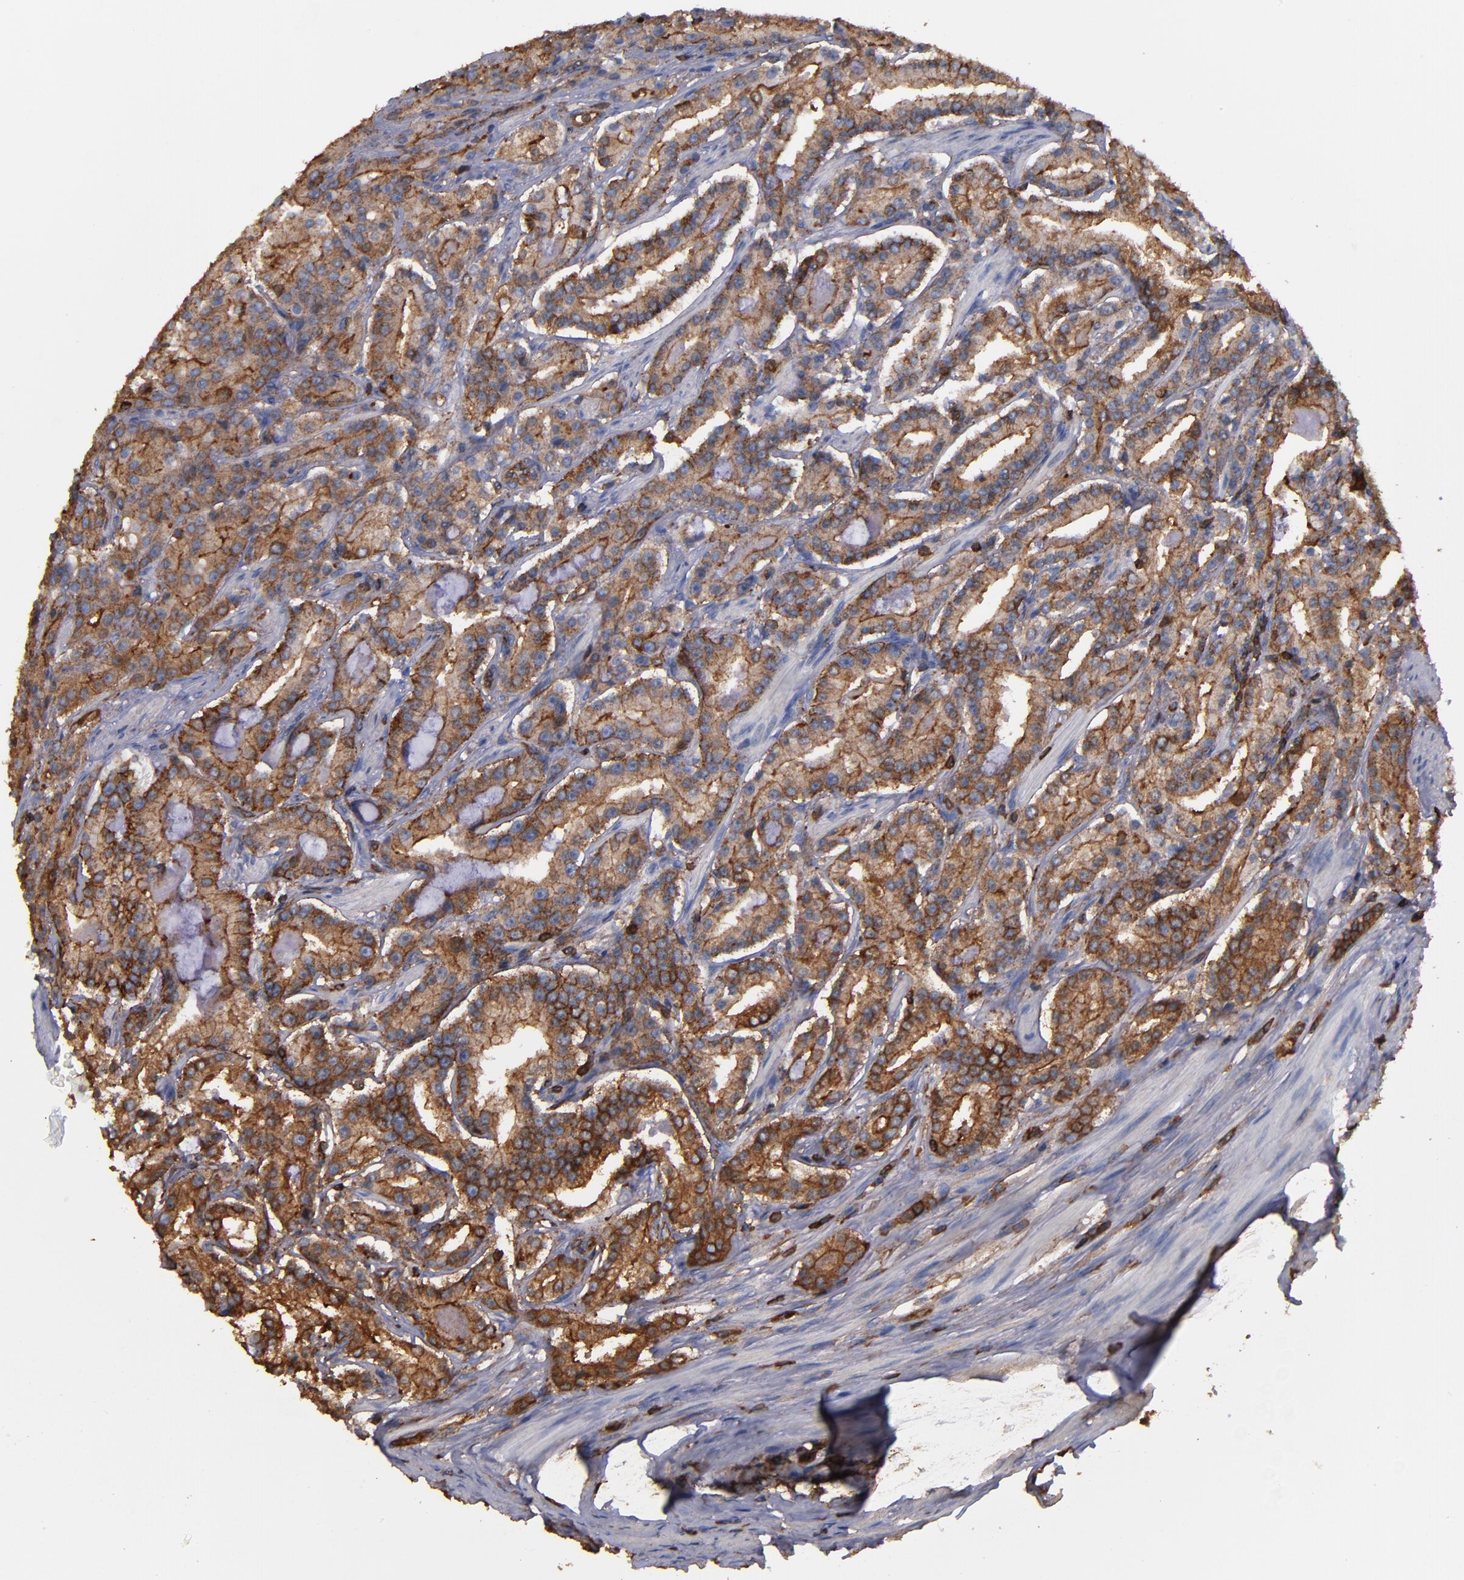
{"staining": {"intensity": "moderate", "quantity": ">75%", "location": "cytoplasmic/membranous"}, "tissue": "prostate cancer", "cell_type": "Tumor cells", "image_type": "cancer", "snomed": [{"axis": "morphology", "description": "Adenocarcinoma, Medium grade"}, {"axis": "topography", "description": "Prostate"}], "caption": "Immunohistochemical staining of prostate cancer (medium-grade adenocarcinoma) shows medium levels of moderate cytoplasmic/membranous protein positivity in approximately >75% of tumor cells.", "gene": "ACTN4", "patient": {"sex": "male", "age": 72}}